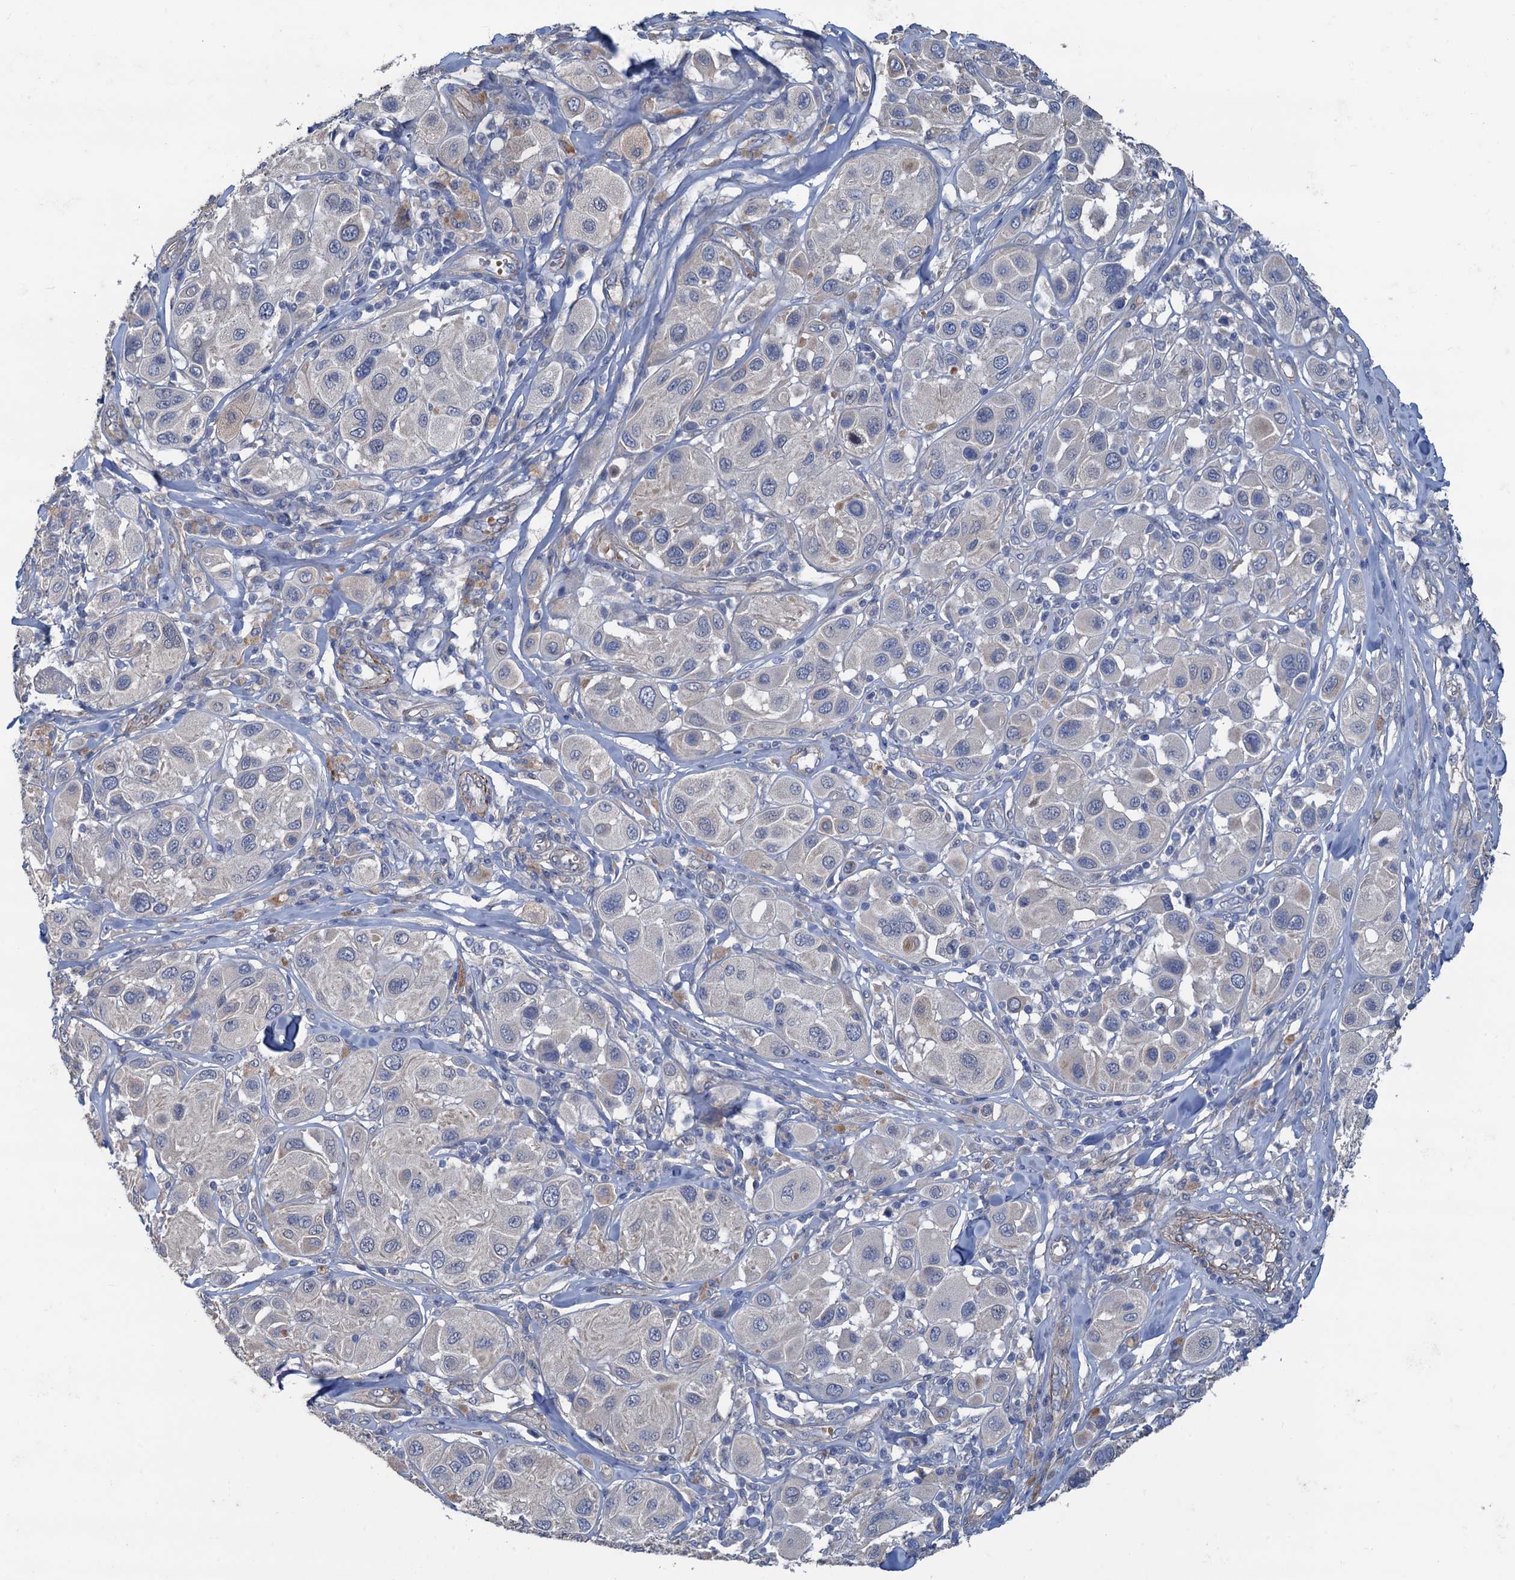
{"staining": {"intensity": "negative", "quantity": "none", "location": "none"}, "tissue": "melanoma", "cell_type": "Tumor cells", "image_type": "cancer", "snomed": [{"axis": "morphology", "description": "Malignant melanoma, Metastatic site"}, {"axis": "topography", "description": "Skin"}], "caption": "Immunohistochemical staining of malignant melanoma (metastatic site) reveals no significant expression in tumor cells. The staining was performed using DAB (3,3'-diaminobenzidine) to visualize the protein expression in brown, while the nuclei were stained in blue with hematoxylin (Magnification: 20x).", "gene": "SMCO3", "patient": {"sex": "male", "age": 41}}